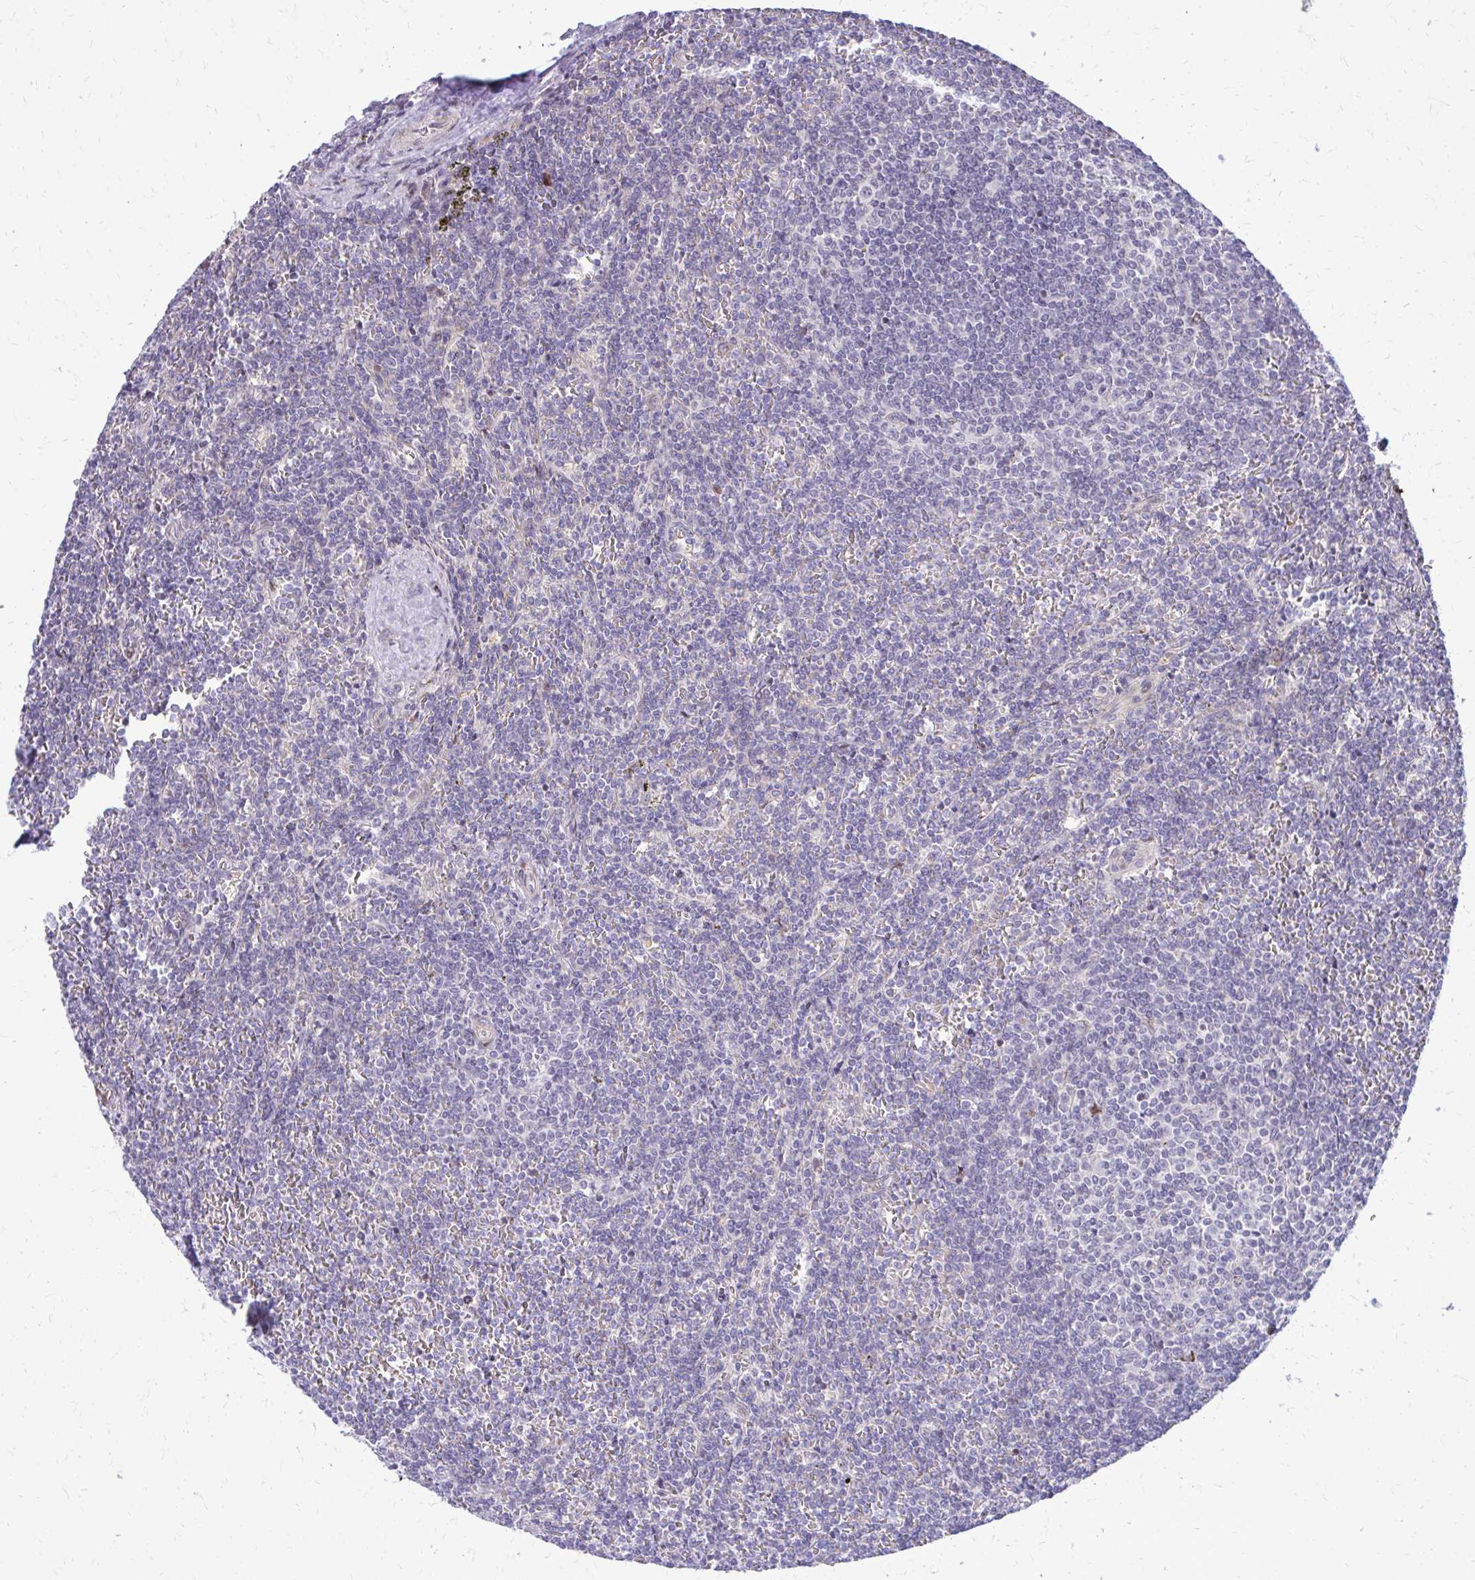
{"staining": {"intensity": "negative", "quantity": "none", "location": "none"}, "tissue": "lymphoma", "cell_type": "Tumor cells", "image_type": "cancer", "snomed": [{"axis": "morphology", "description": "Malignant lymphoma, non-Hodgkin's type, Low grade"}, {"axis": "topography", "description": "Spleen"}], "caption": "Tumor cells show no significant protein staining in low-grade malignant lymphoma, non-Hodgkin's type.", "gene": "PPDPFL", "patient": {"sex": "male", "age": 78}}